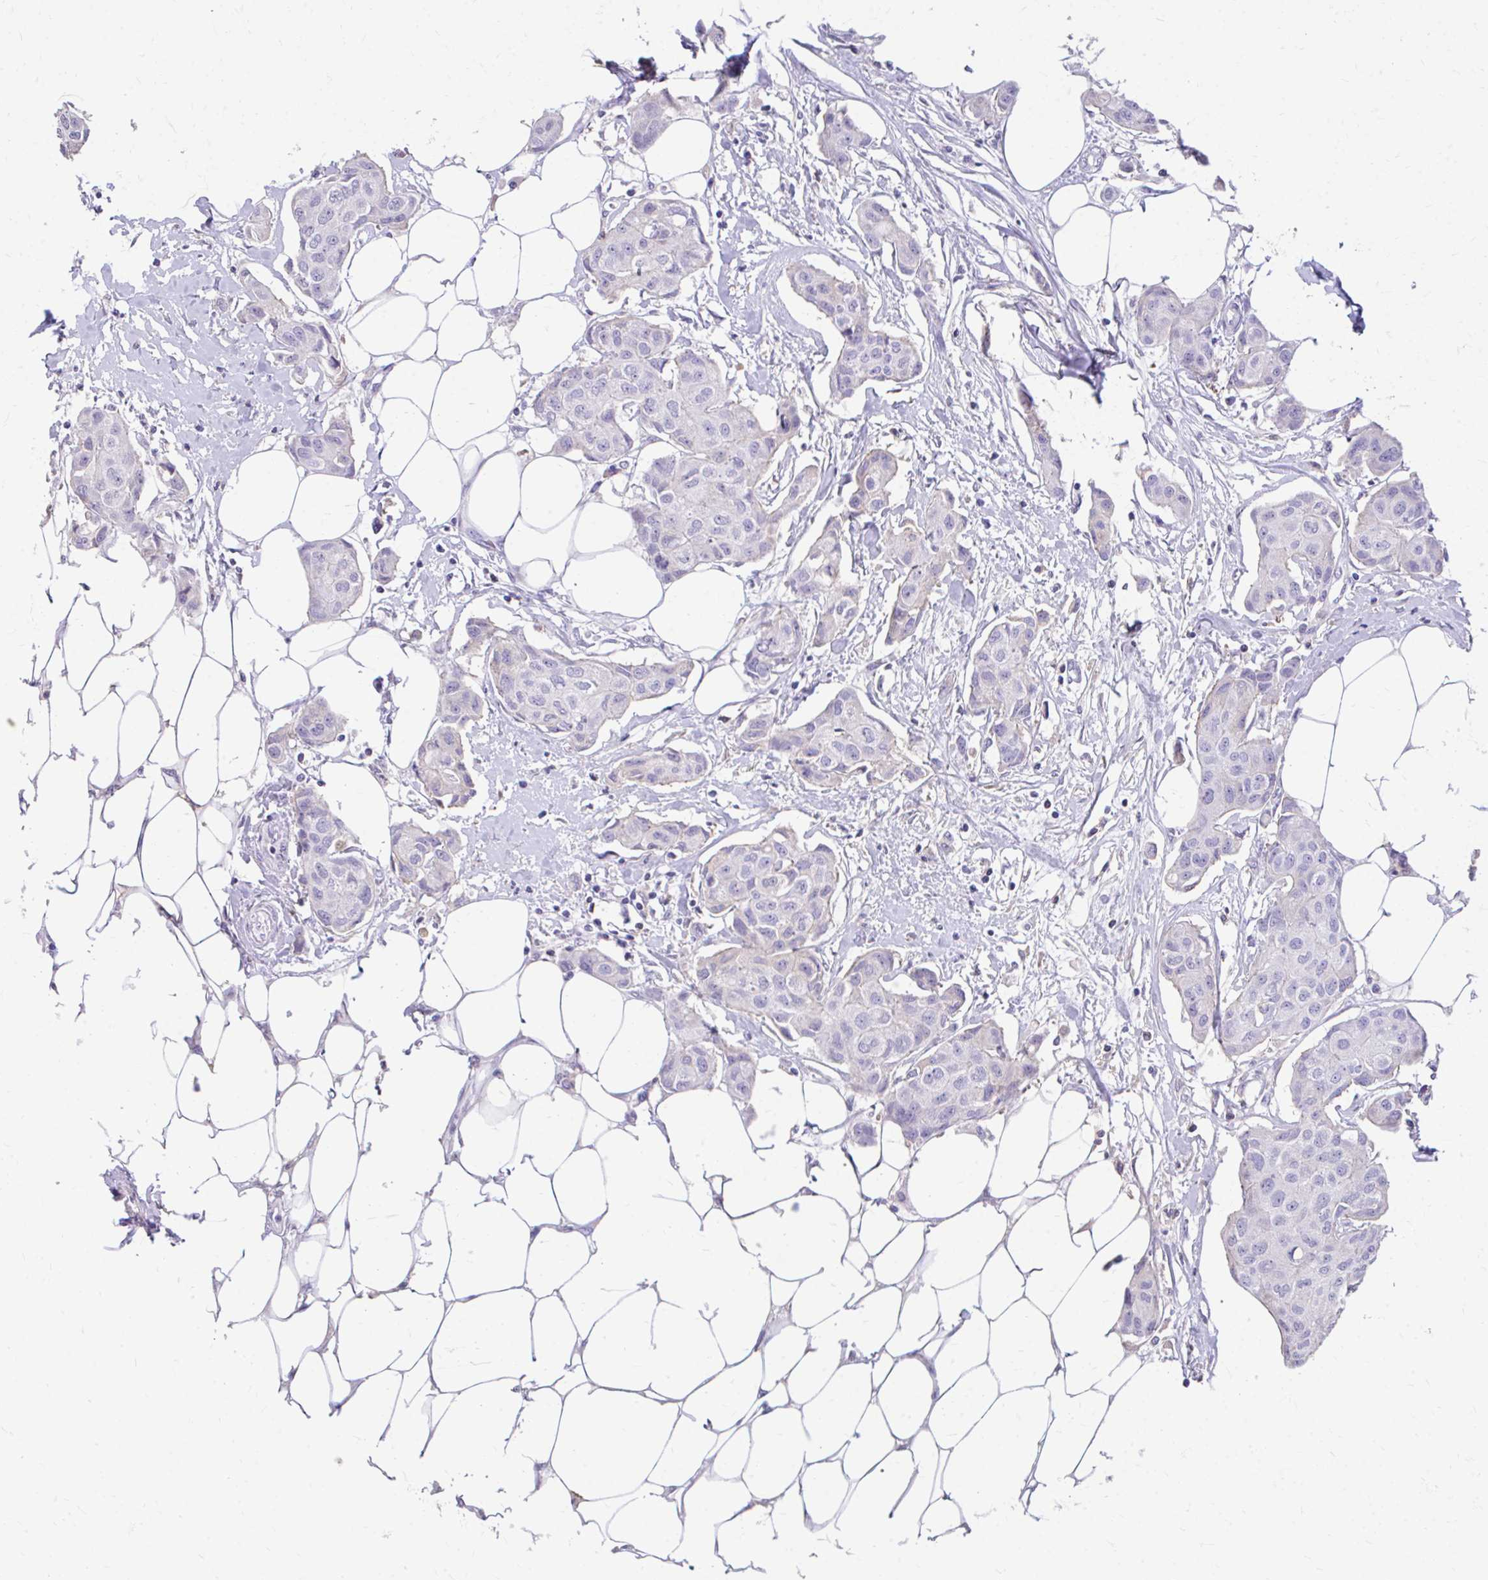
{"staining": {"intensity": "negative", "quantity": "none", "location": "none"}, "tissue": "breast cancer", "cell_type": "Tumor cells", "image_type": "cancer", "snomed": [{"axis": "morphology", "description": "Duct carcinoma"}, {"axis": "topography", "description": "Breast"}, {"axis": "topography", "description": "Lymph node"}], "caption": "Immunohistochemistry of human invasive ductal carcinoma (breast) demonstrates no expression in tumor cells.", "gene": "CFH", "patient": {"sex": "female", "age": 80}}